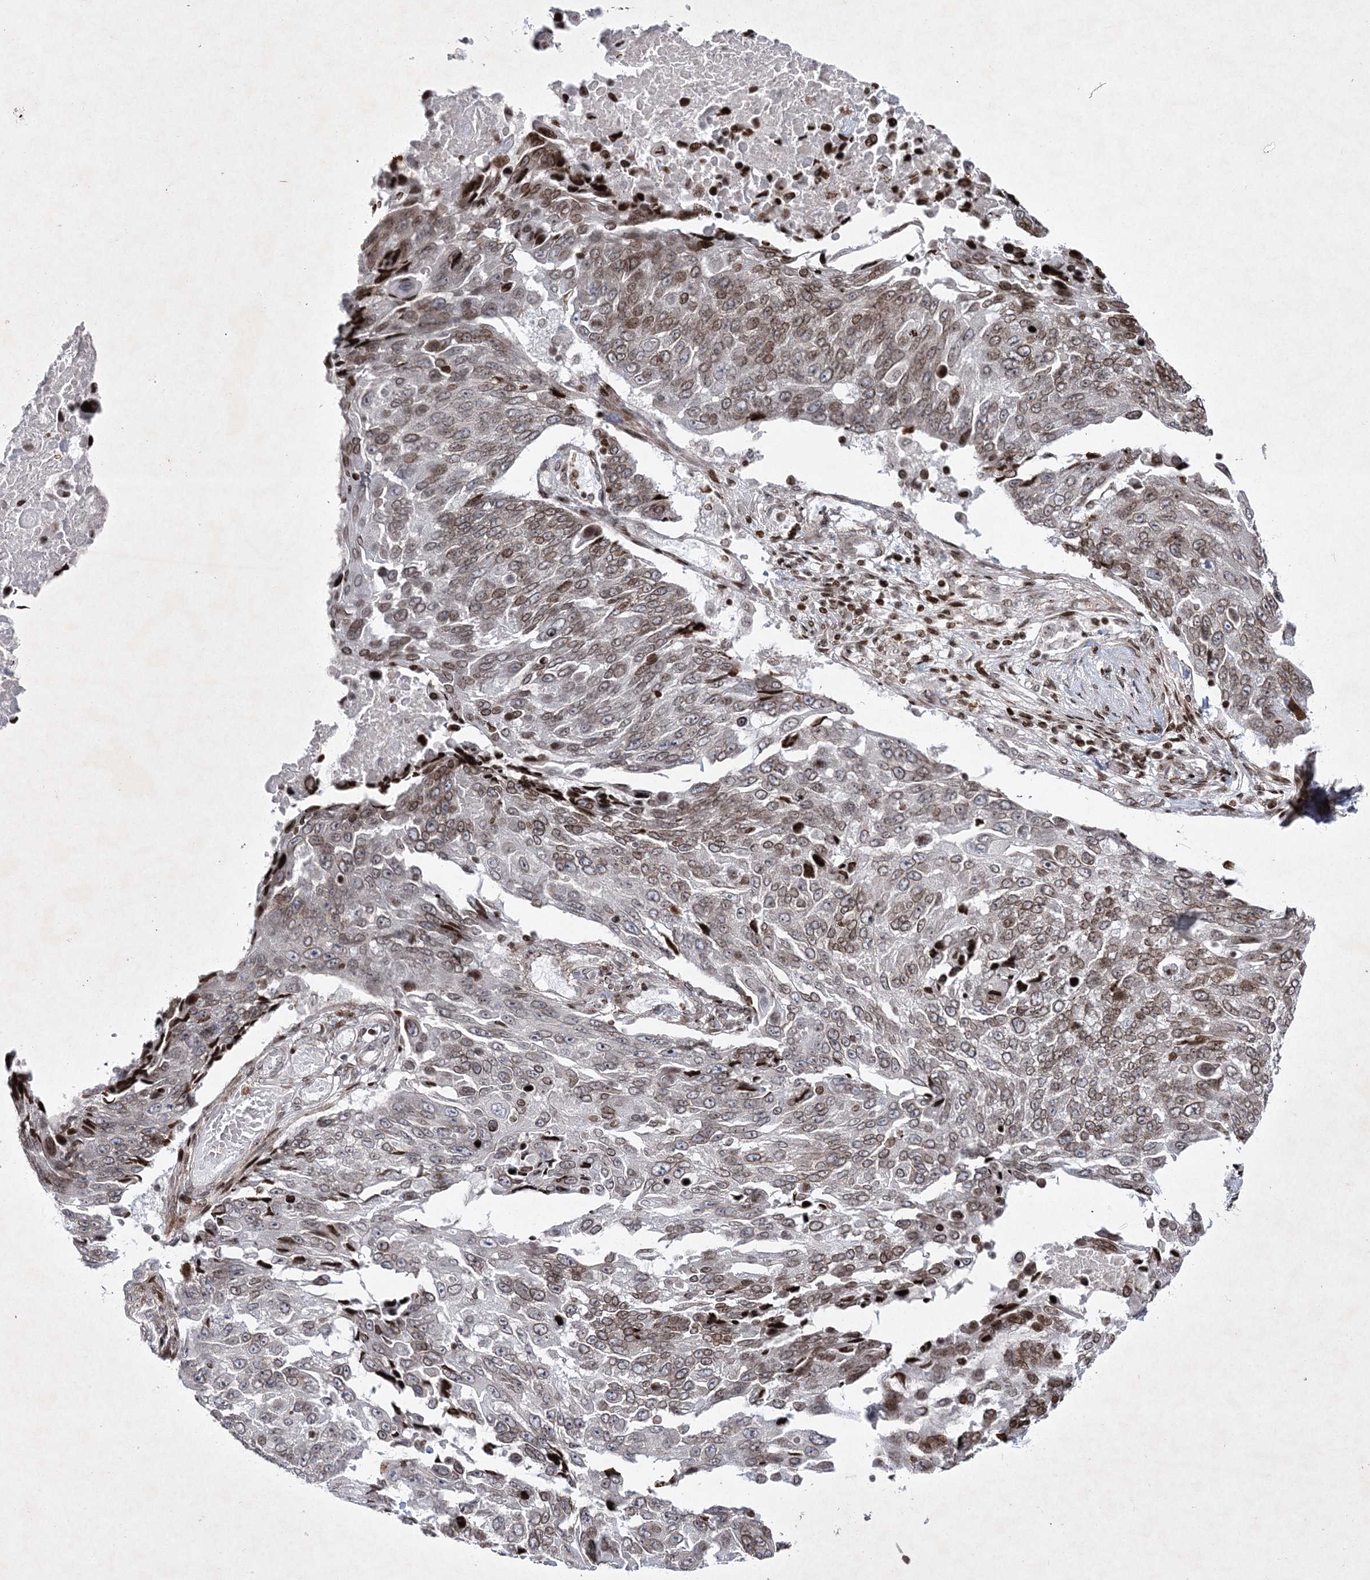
{"staining": {"intensity": "weak", "quantity": "25%-75%", "location": "nuclear"}, "tissue": "lung cancer", "cell_type": "Tumor cells", "image_type": "cancer", "snomed": [{"axis": "morphology", "description": "Squamous cell carcinoma, NOS"}, {"axis": "topography", "description": "Lung"}], "caption": "A brown stain labels weak nuclear positivity of a protein in lung squamous cell carcinoma tumor cells.", "gene": "SMIM29", "patient": {"sex": "male", "age": 66}}